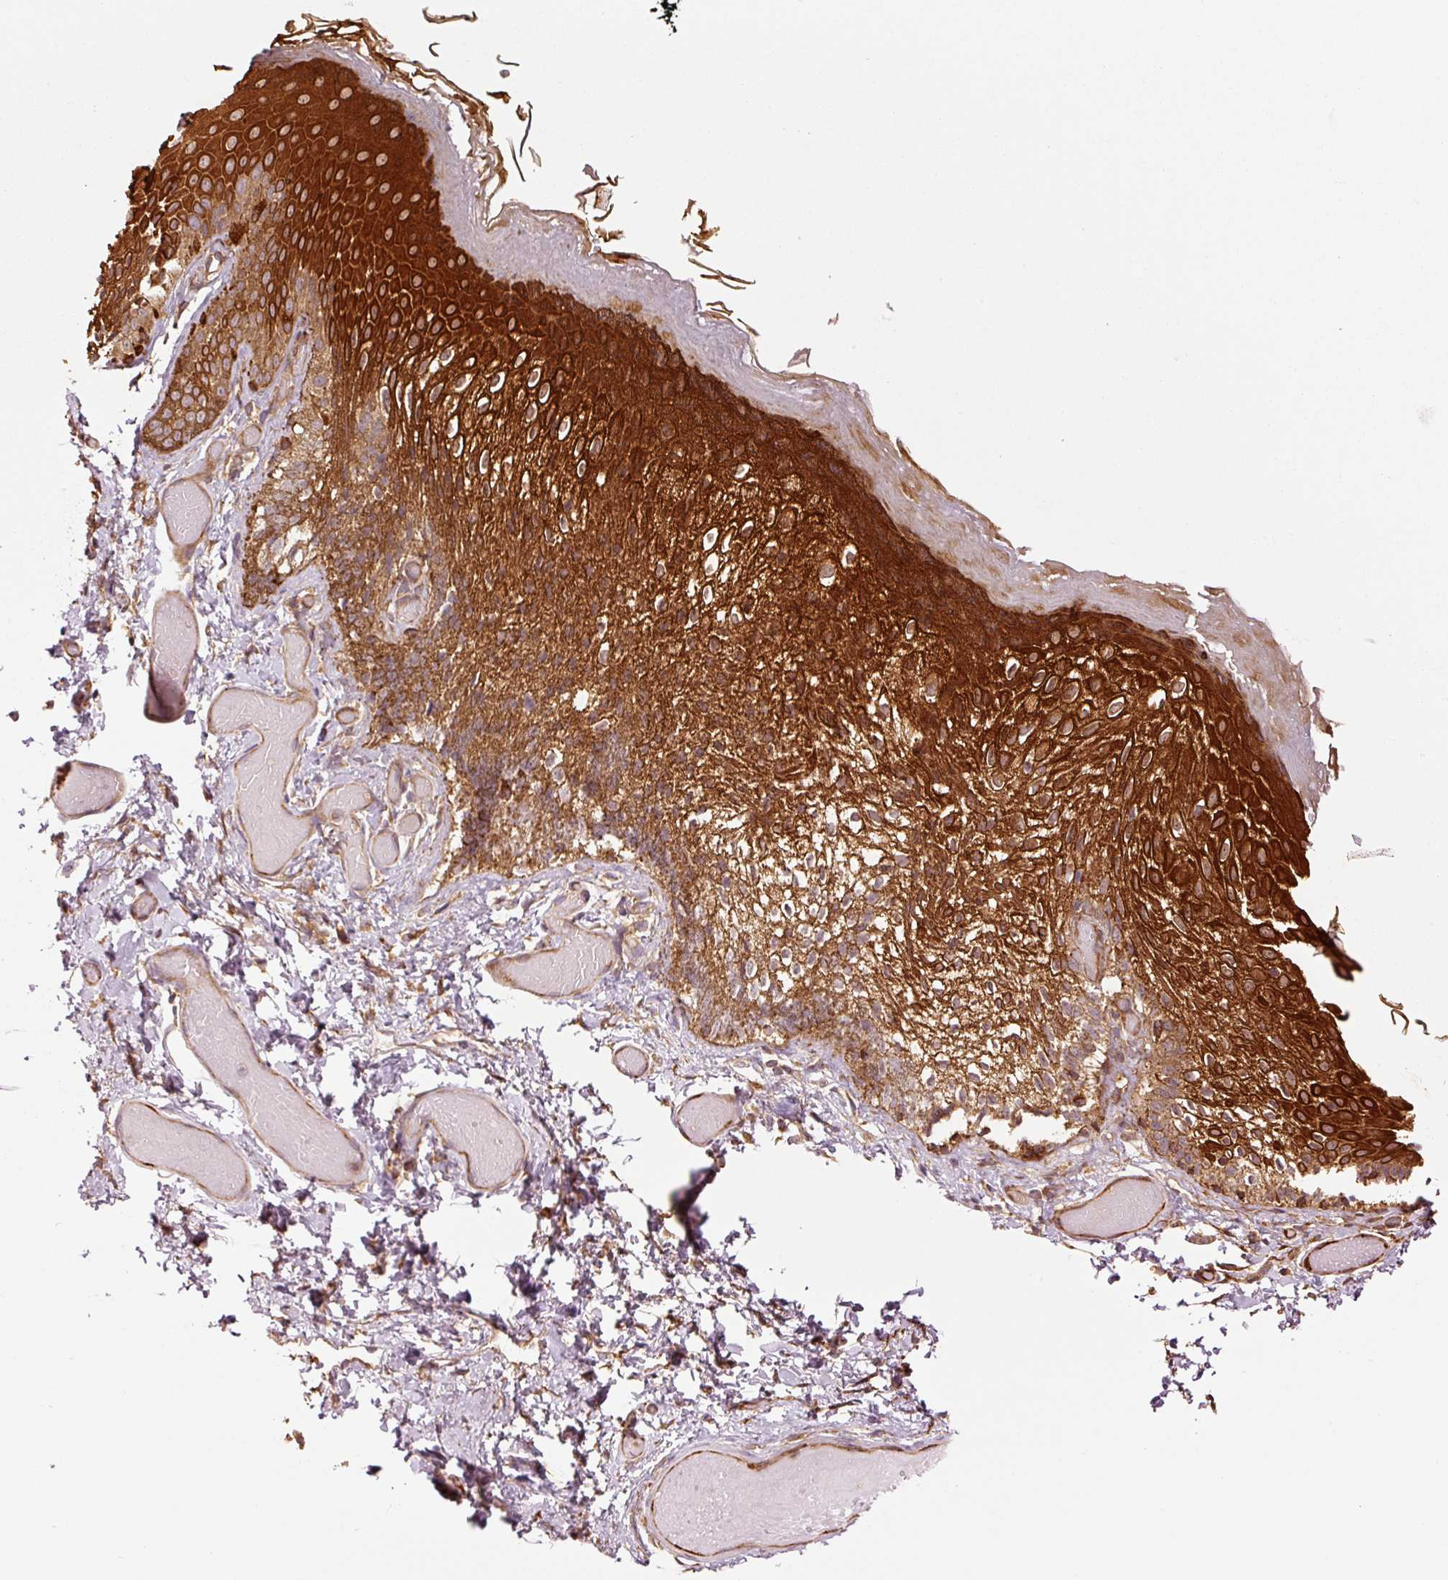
{"staining": {"intensity": "strong", "quantity": ">75%", "location": "cytoplasmic/membranous"}, "tissue": "skin", "cell_type": "Epidermal cells", "image_type": "normal", "snomed": [{"axis": "morphology", "description": "Normal tissue, NOS"}, {"axis": "topography", "description": "Anal"}], "caption": "An image of skin stained for a protein shows strong cytoplasmic/membranous brown staining in epidermal cells. (DAB IHC, brown staining for protein, blue staining for nuclei).", "gene": "OXER1", "patient": {"sex": "female", "age": 40}}